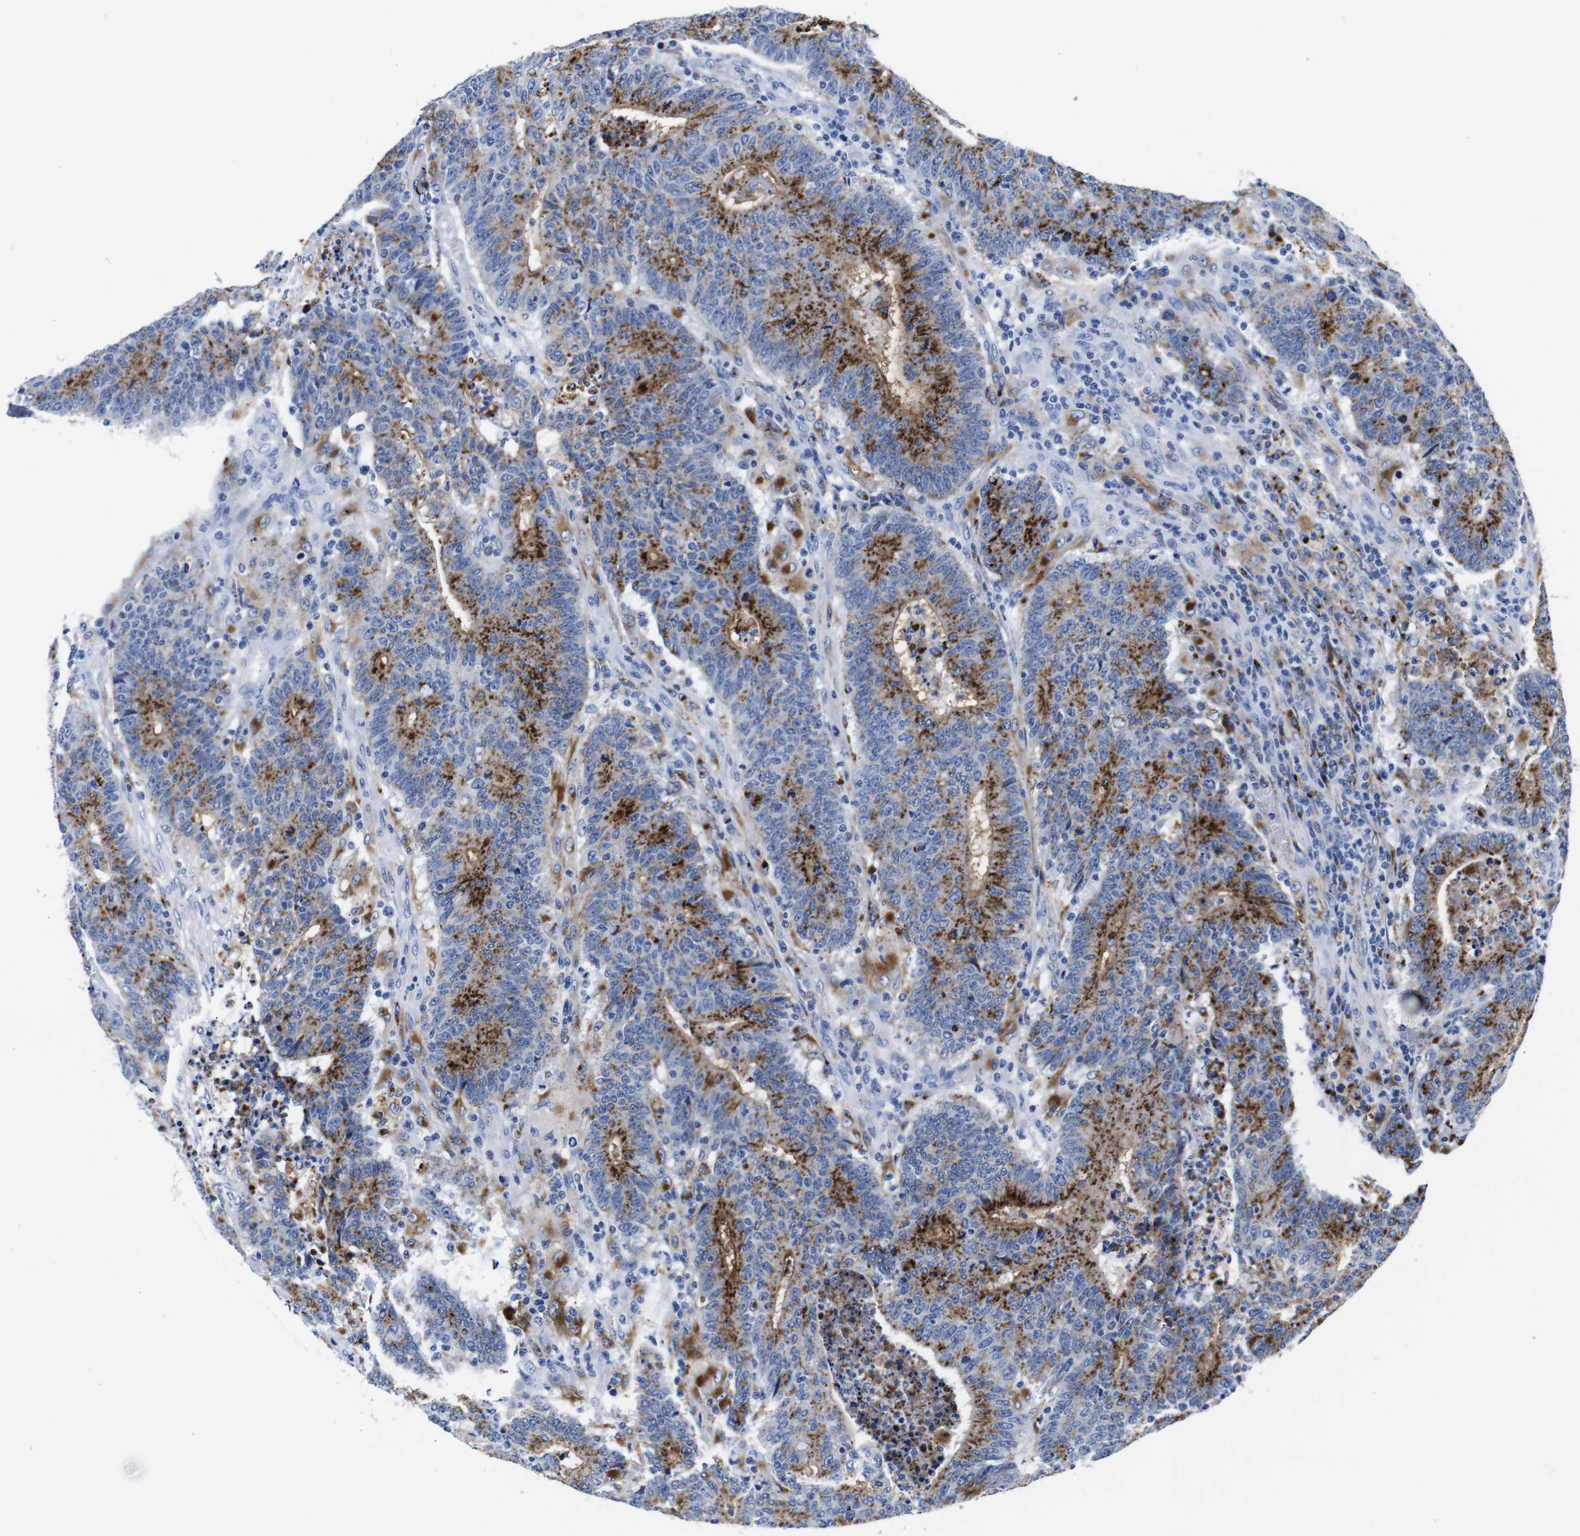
{"staining": {"intensity": "moderate", "quantity": "25%-75%", "location": "cytoplasmic/membranous"}, "tissue": "colorectal cancer", "cell_type": "Tumor cells", "image_type": "cancer", "snomed": [{"axis": "morphology", "description": "Normal tissue, NOS"}, {"axis": "morphology", "description": "Adenocarcinoma, NOS"}, {"axis": "topography", "description": "Colon"}], "caption": "A brown stain labels moderate cytoplasmic/membranous staining of a protein in human colorectal adenocarcinoma tumor cells.", "gene": "HLA-DMB", "patient": {"sex": "female", "age": 75}}